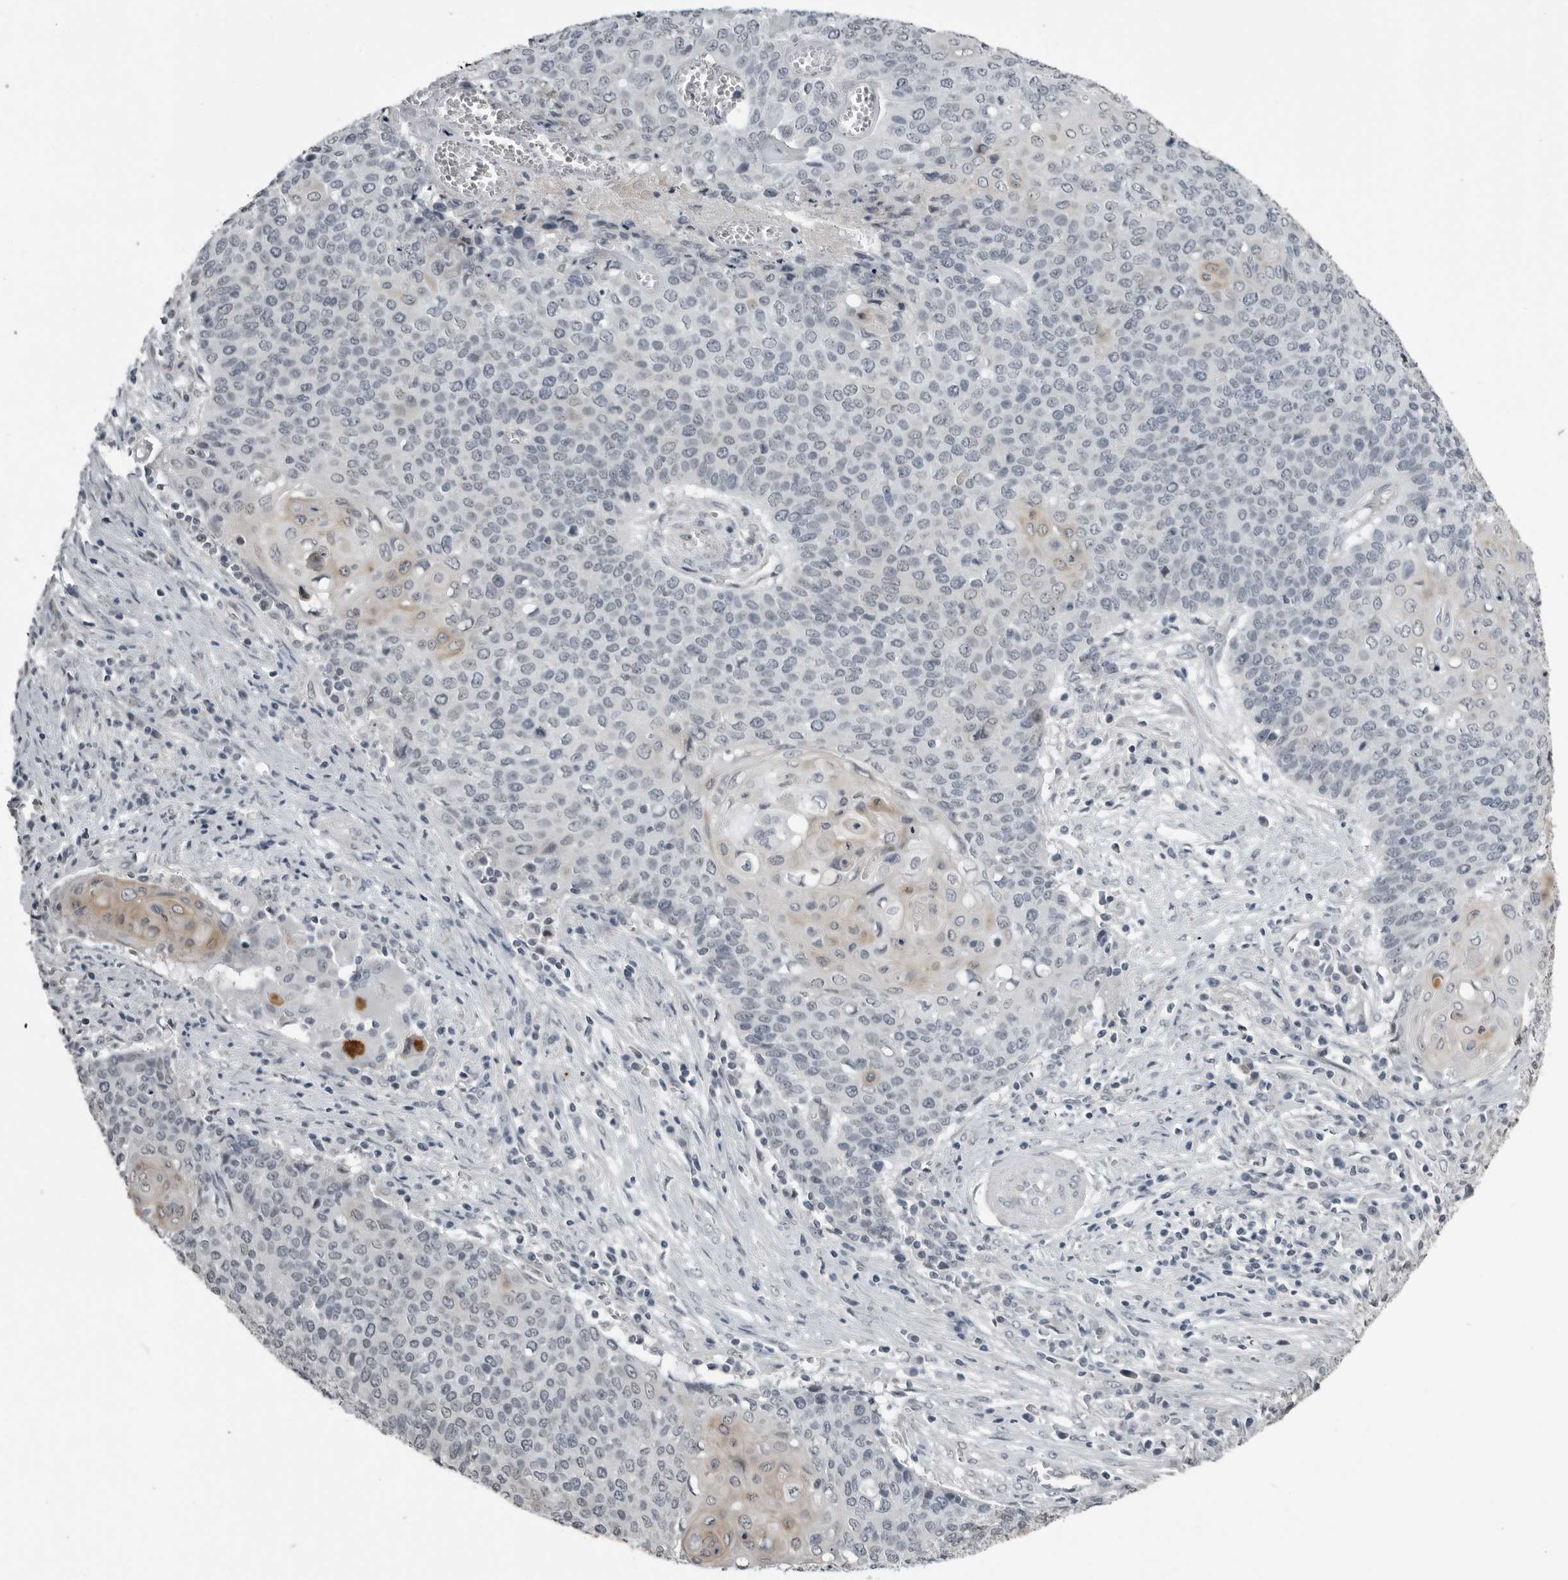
{"staining": {"intensity": "negative", "quantity": "none", "location": "none"}, "tissue": "cervical cancer", "cell_type": "Tumor cells", "image_type": "cancer", "snomed": [{"axis": "morphology", "description": "Squamous cell carcinoma, NOS"}, {"axis": "topography", "description": "Cervix"}], "caption": "Tumor cells are negative for brown protein staining in cervical cancer (squamous cell carcinoma).", "gene": "PRRX2", "patient": {"sex": "female", "age": 39}}